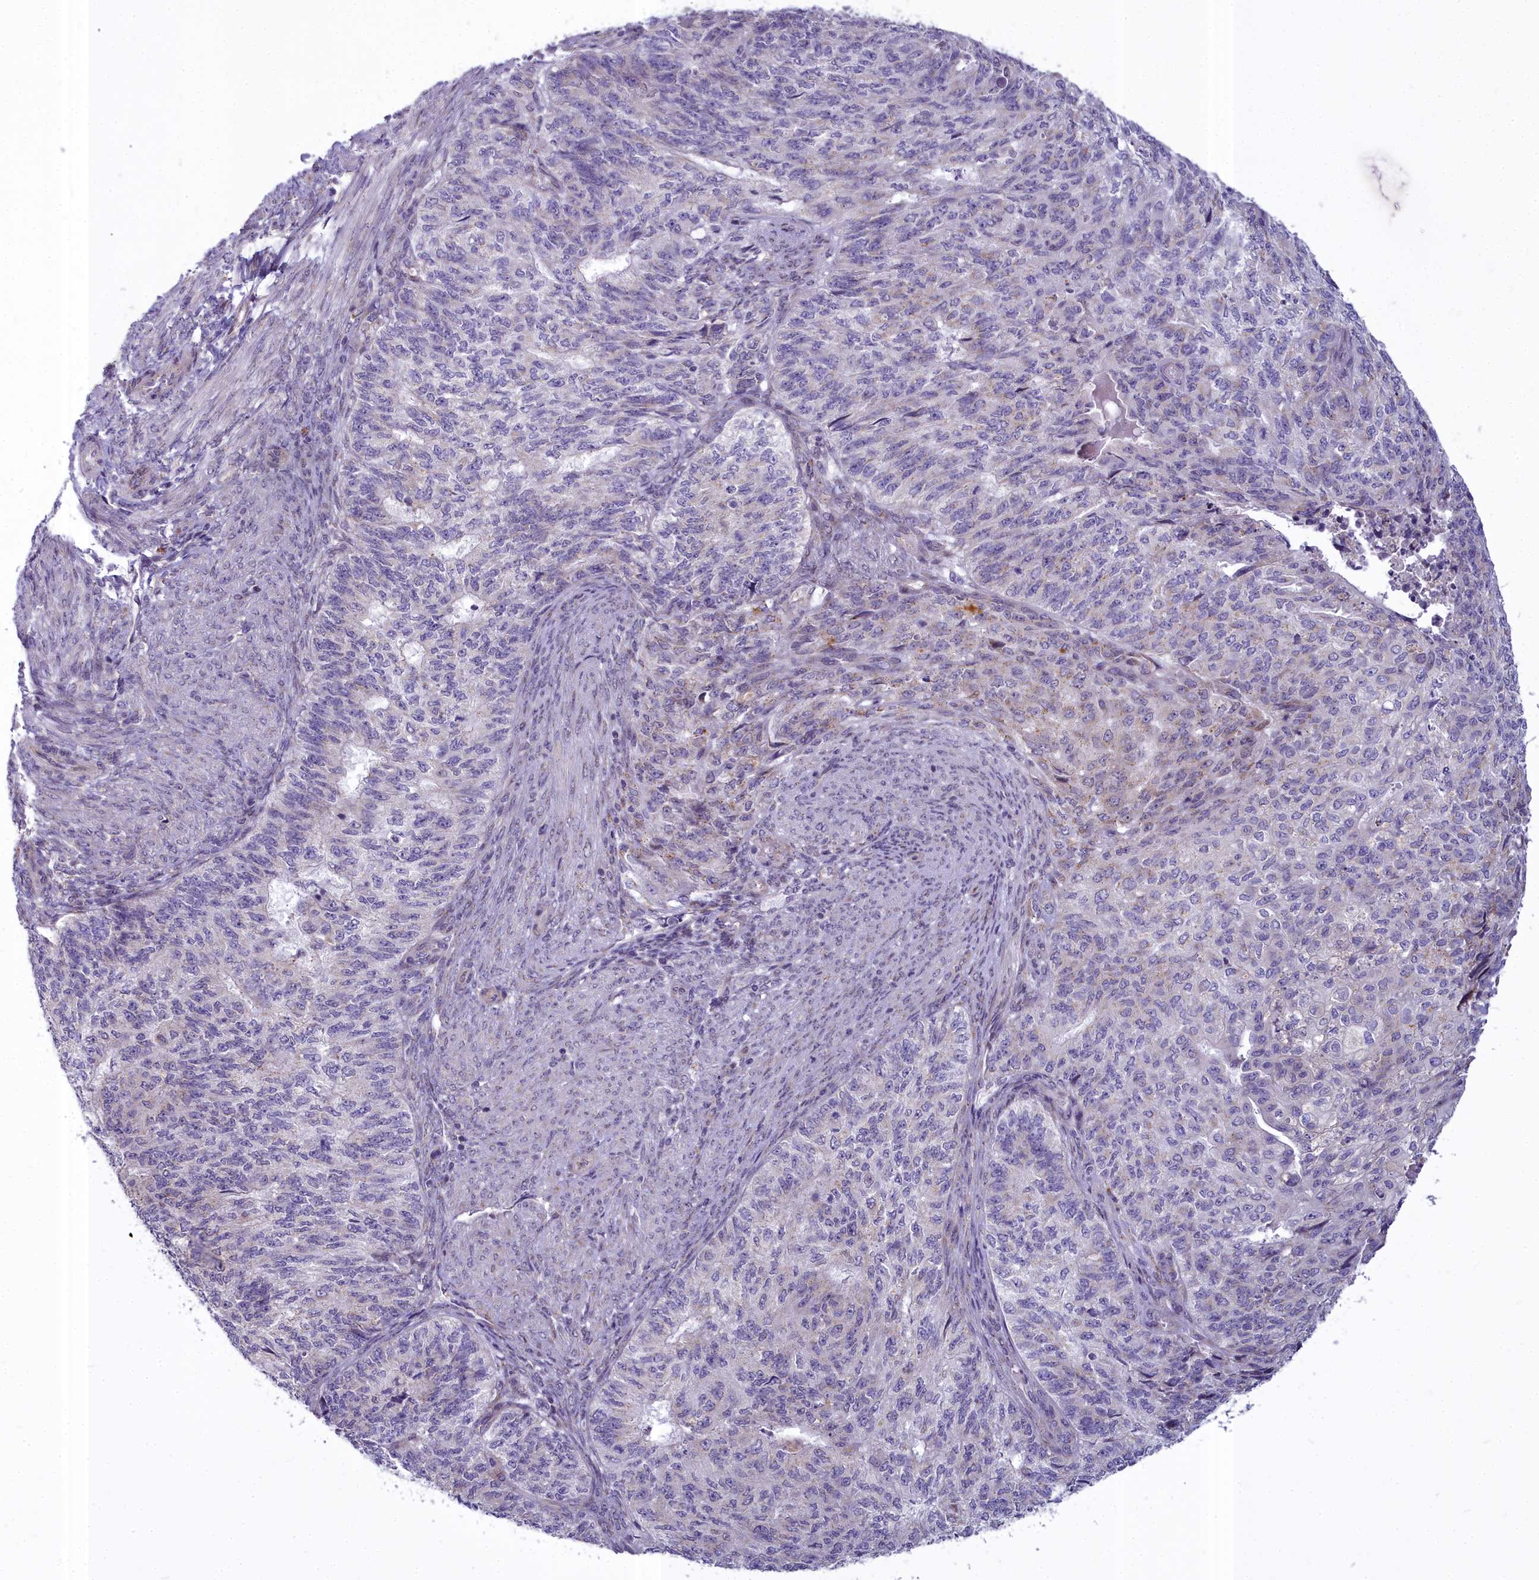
{"staining": {"intensity": "negative", "quantity": "none", "location": "none"}, "tissue": "endometrial cancer", "cell_type": "Tumor cells", "image_type": "cancer", "snomed": [{"axis": "morphology", "description": "Adenocarcinoma, NOS"}, {"axis": "topography", "description": "Endometrium"}], "caption": "Protein analysis of adenocarcinoma (endometrial) displays no significant positivity in tumor cells.", "gene": "WDPCP", "patient": {"sex": "female", "age": 32}}